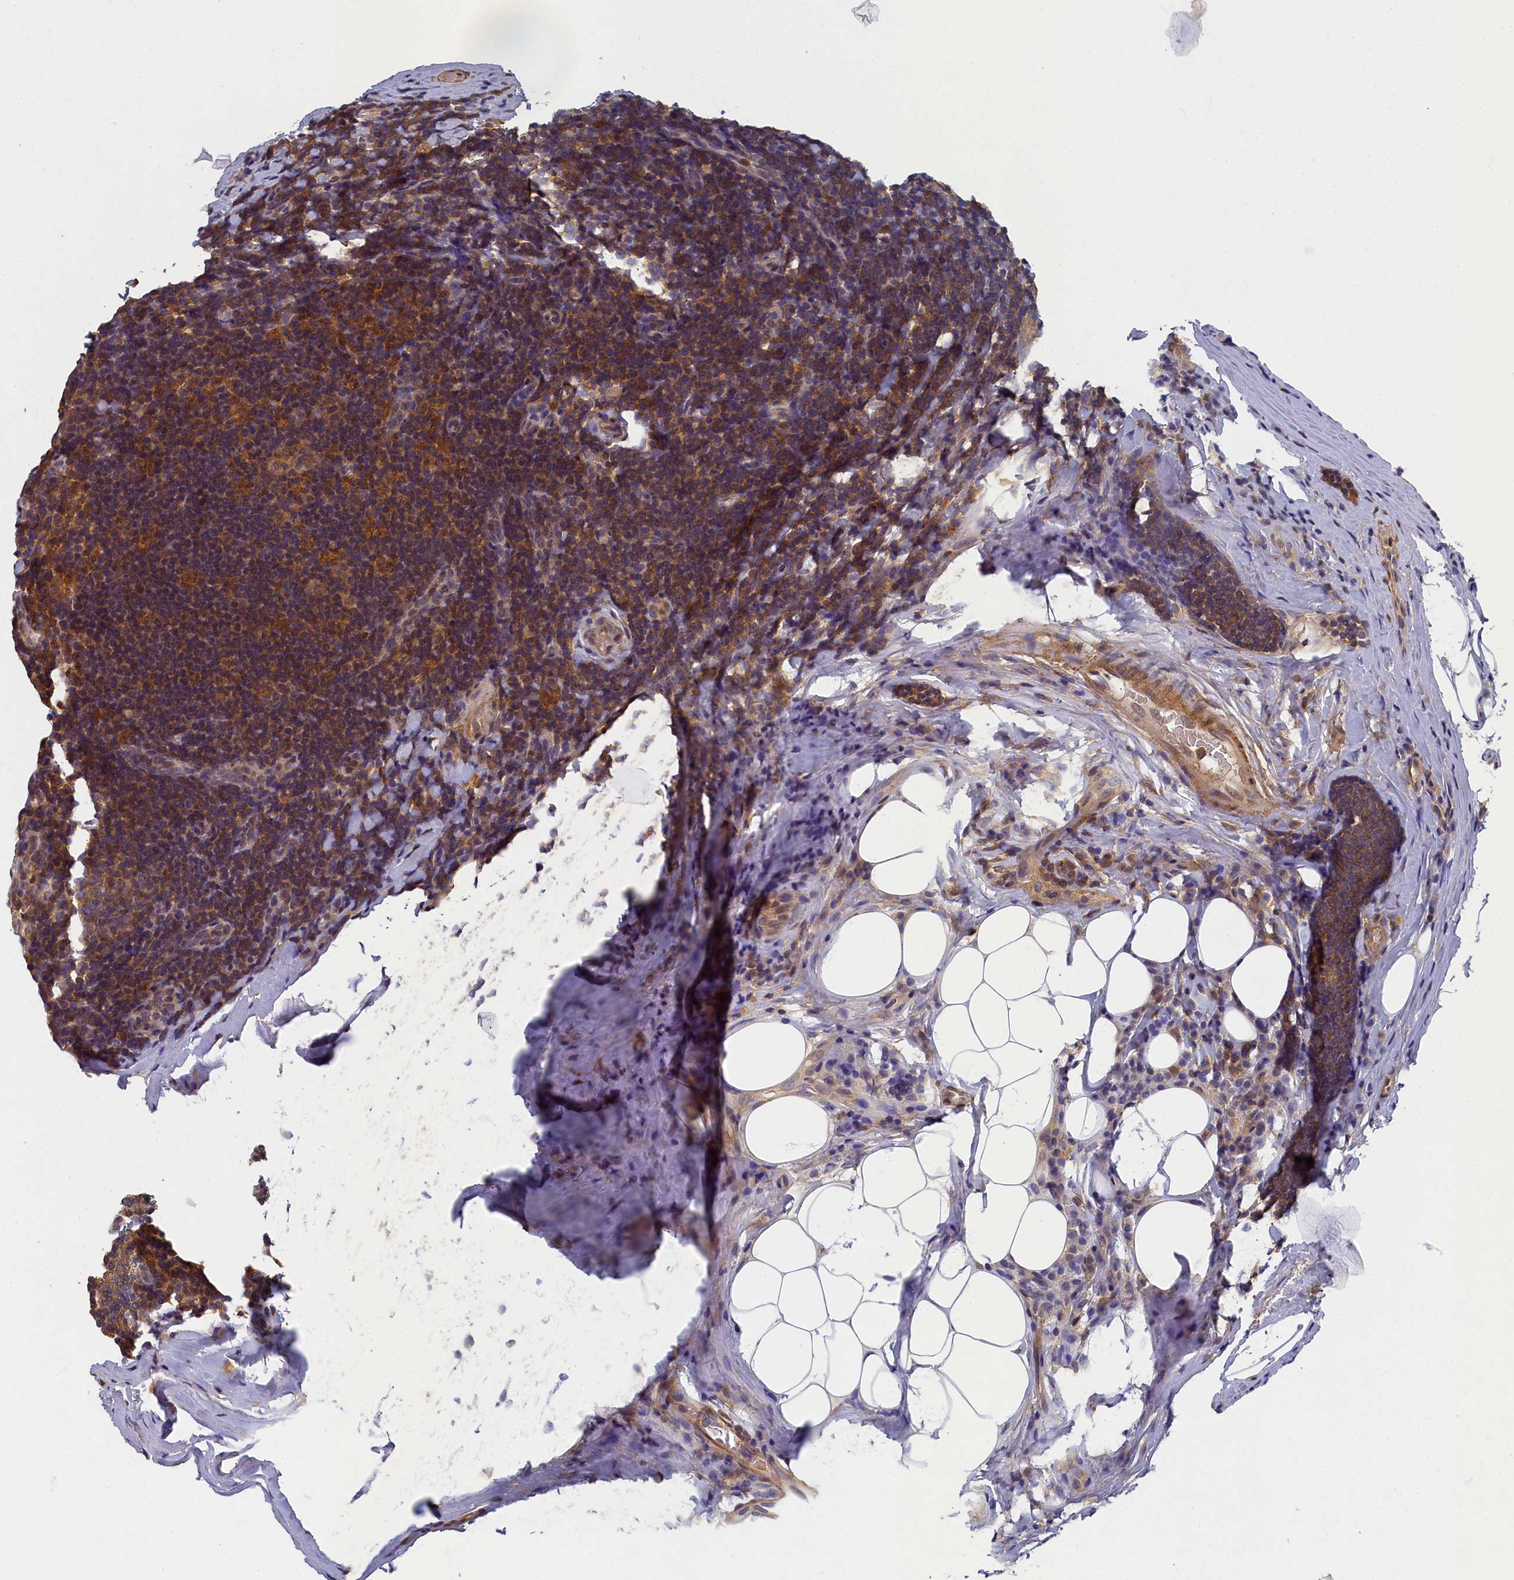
{"staining": {"intensity": "moderate", "quantity": ">75%", "location": "cytoplasmic/membranous"}, "tissue": "tonsil", "cell_type": "Germinal center cells", "image_type": "normal", "snomed": [{"axis": "morphology", "description": "Normal tissue, NOS"}, {"axis": "topography", "description": "Tonsil"}], "caption": "Protein analysis of unremarkable tonsil demonstrates moderate cytoplasmic/membranous expression in approximately >75% of germinal center cells.", "gene": "TBCB", "patient": {"sex": "male", "age": 37}}